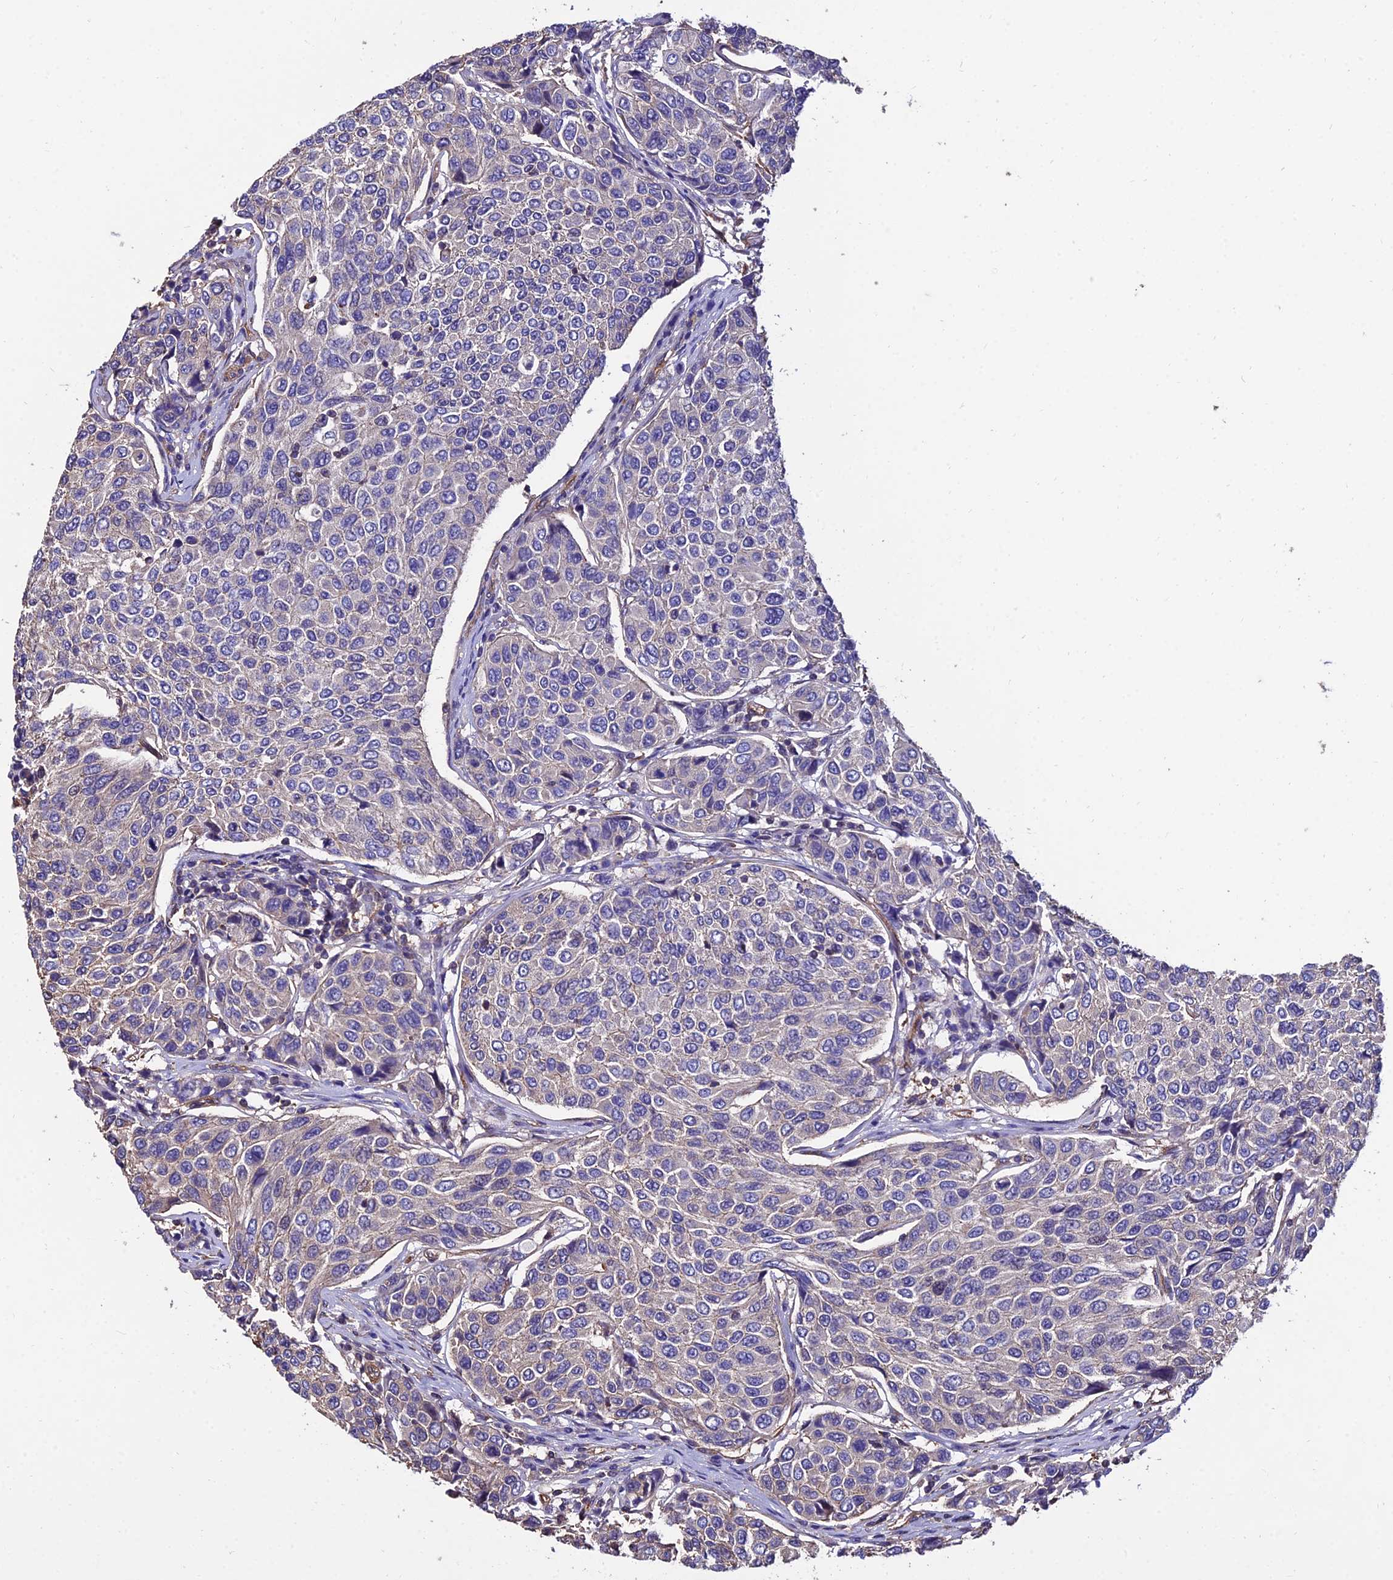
{"staining": {"intensity": "weak", "quantity": "<25%", "location": "cytoplasmic/membranous"}, "tissue": "breast cancer", "cell_type": "Tumor cells", "image_type": "cancer", "snomed": [{"axis": "morphology", "description": "Duct carcinoma"}, {"axis": "topography", "description": "Breast"}], "caption": "IHC histopathology image of breast infiltrating ductal carcinoma stained for a protein (brown), which shows no positivity in tumor cells.", "gene": "CALM2", "patient": {"sex": "female", "age": 55}}